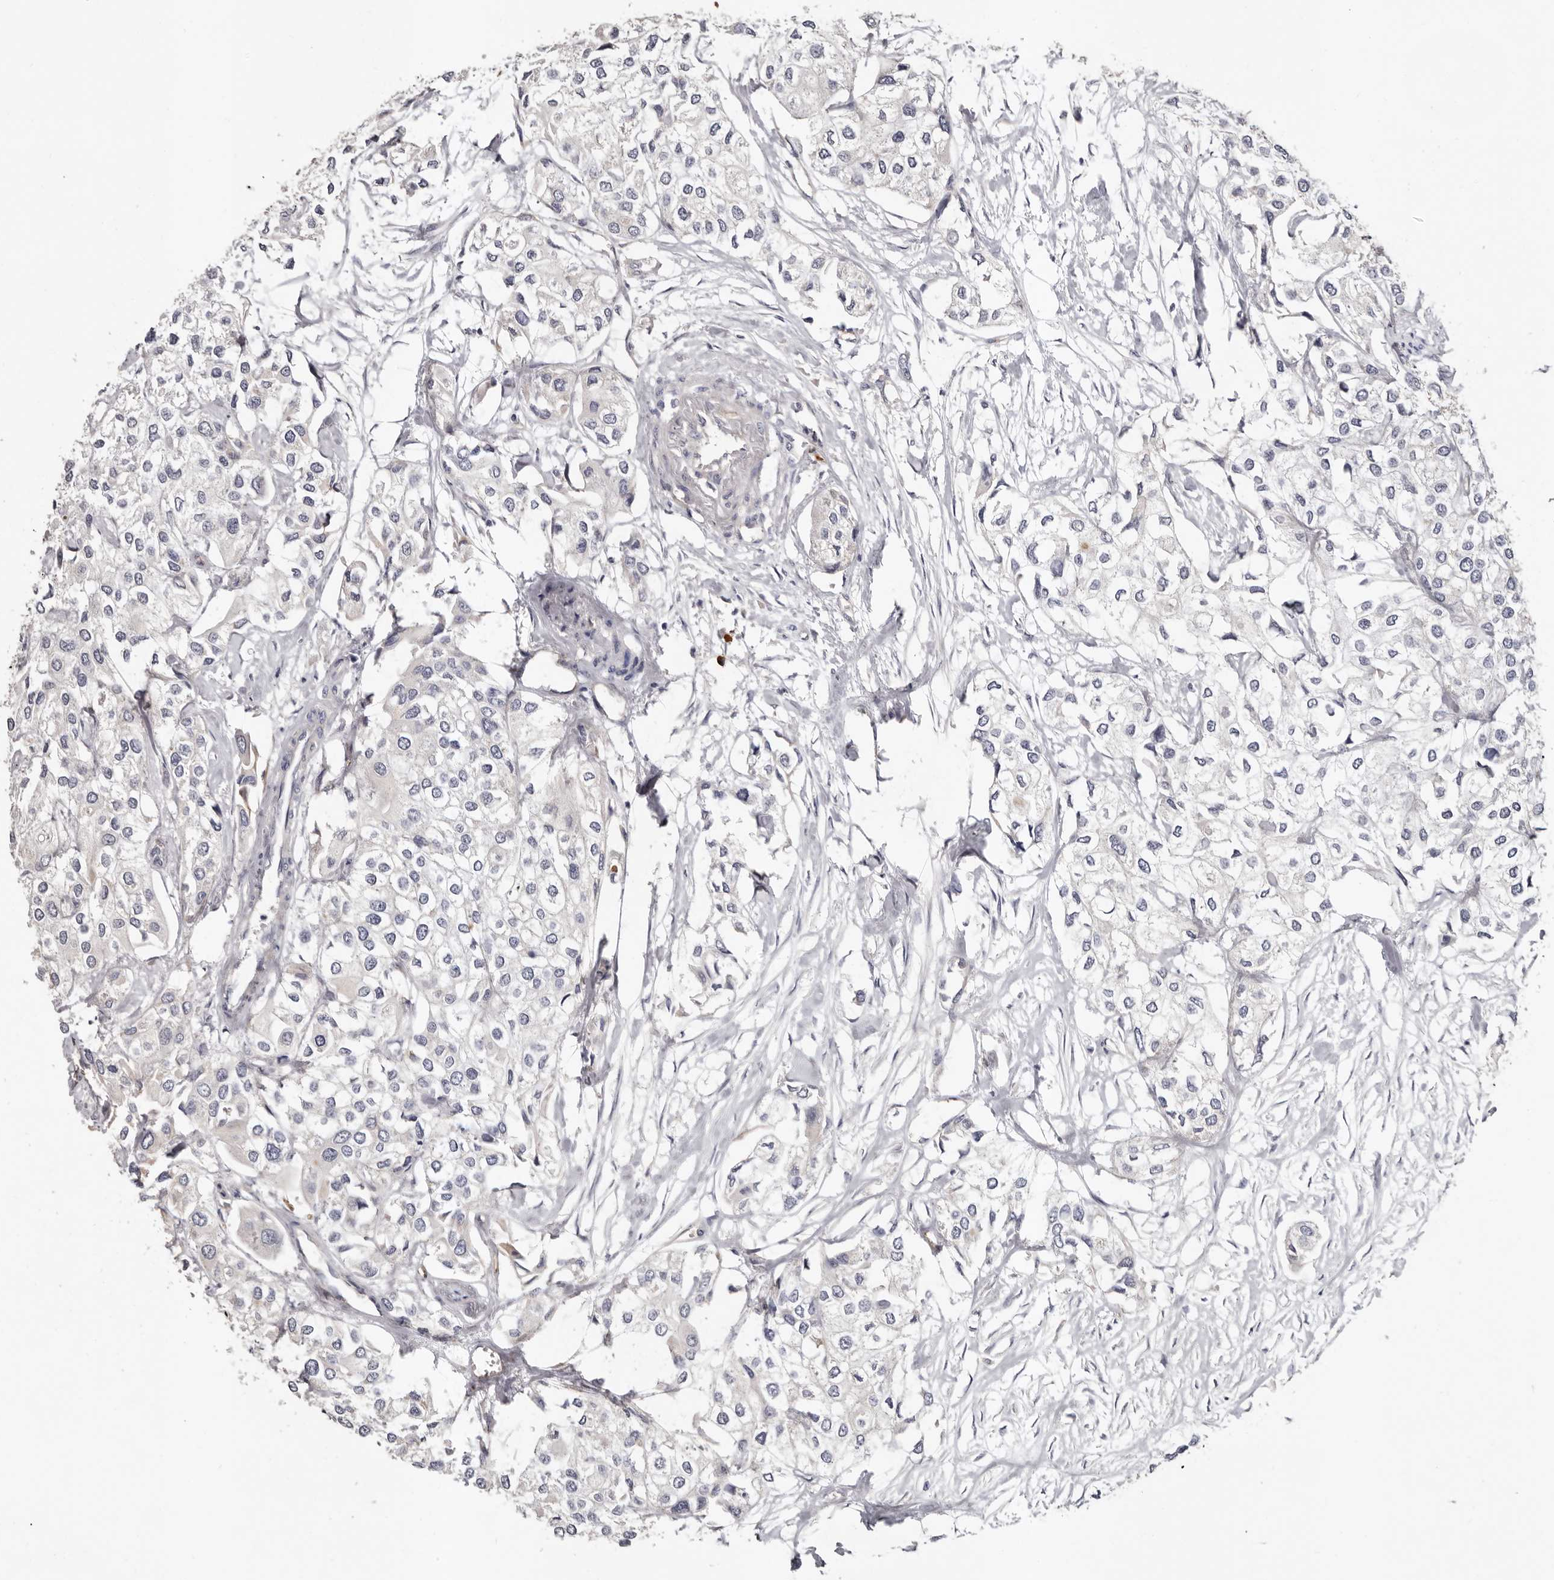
{"staining": {"intensity": "negative", "quantity": "none", "location": "none"}, "tissue": "urothelial cancer", "cell_type": "Tumor cells", "image_type": "cancer", "snomed": [{"axis": "morphology", "description": "Urothelial carcinoma, High grade"}, {"axis": "topography", "description": "Urinary bladder"}], "caption": "High-grade urothelial carcinoma was stained to show a protein in brown. There is no significant staining in tumor cells.", "gene": "SPTA1", "patient": {"sex": "male", "age": 64}}